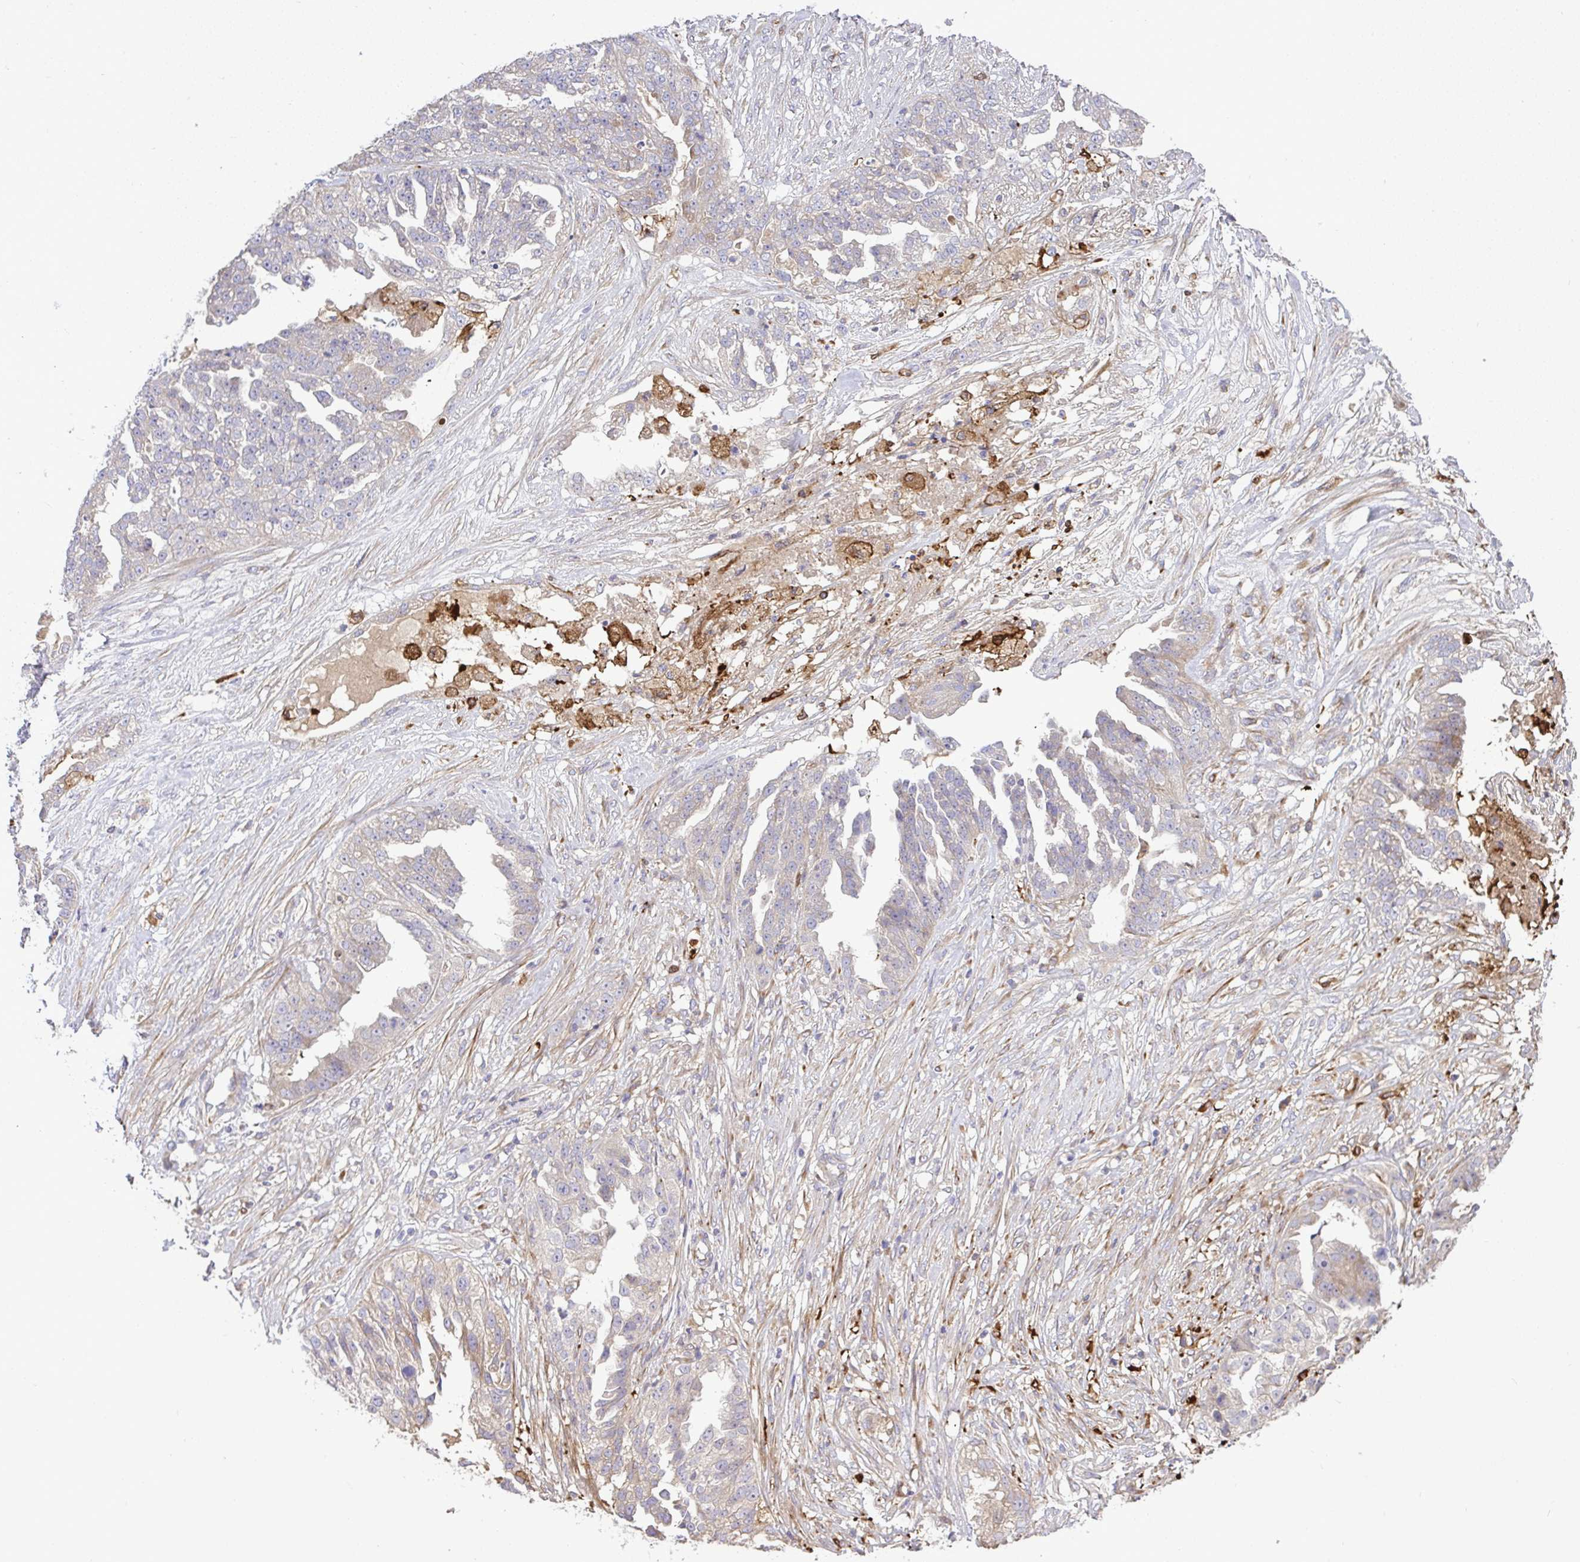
{"staining": {"intensity": "weak", "quantity": "<25%", "location": "cytoplasmic/membranous"}, "tissue": "ovarian cancer", "cell_type": "Tumor cells", "image_type": "cancer", "snomed": [{"axis": "morphology", "description": "Cystadenocarcinoma, serous, NOS"}, {"axis": "topography", "description": "Ovary"}], "caption": "A histopathology image of ovarian cancer stained for a protein reveals no brown staining in tumor cells. The staining was performed using DAB to visualize the protein expression in brown, while the nuclei were stained in blue with hematoxylin (Magnification: 20x).", "gene": "GRID2", "patient": {"sex": "female", "age": 58}}